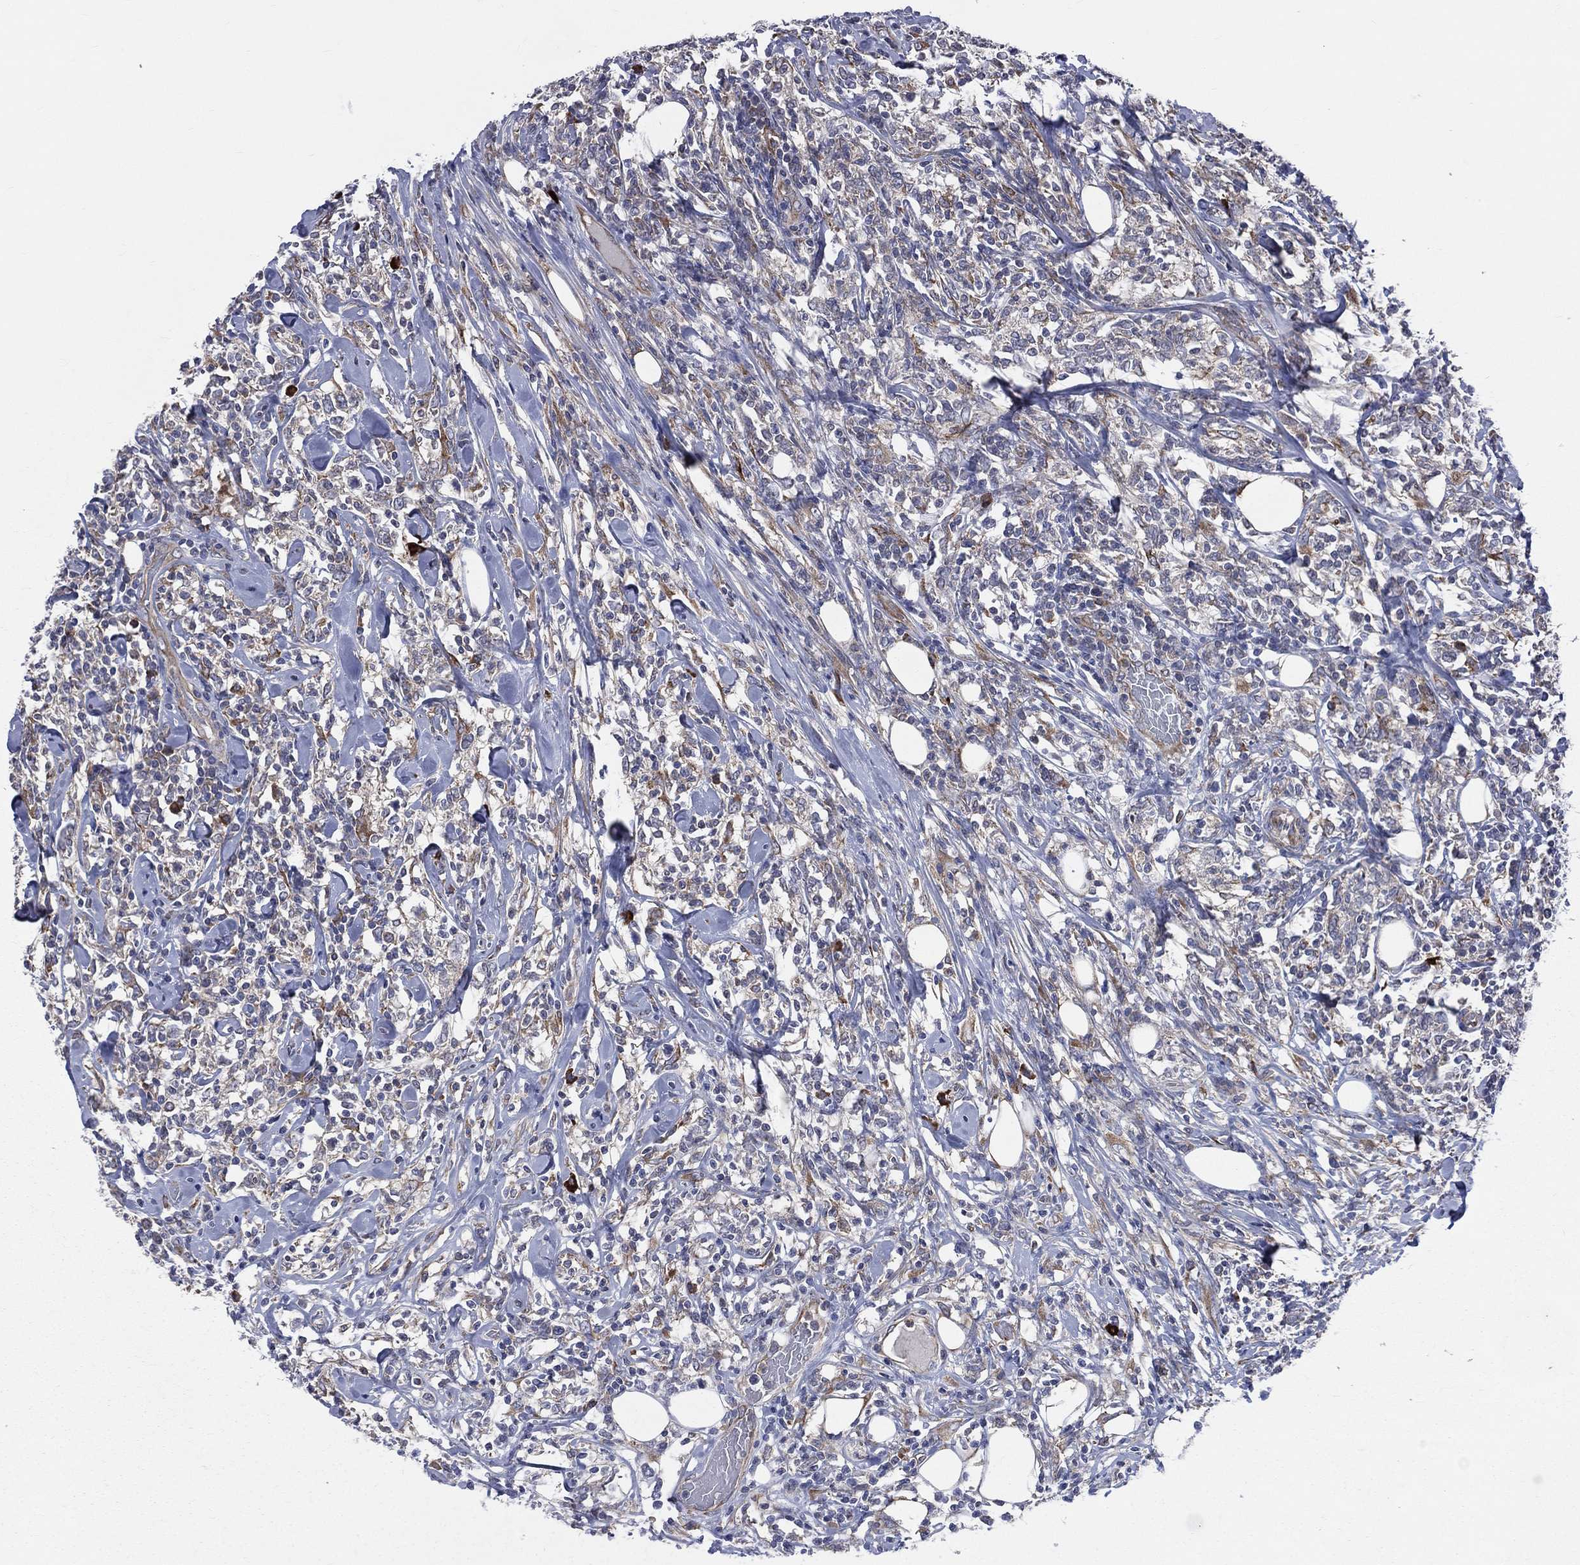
{"staining": {"intensity": "moderate", "quantity": "<25%", "location": "cytoplasmic/membranous"}, "tissue": "lymphoma", "cell_type": "Tumor cells", "image_type": "cancer", "snomed": [{"axis": "morphology", "description": "Malignant lymphoma, non-Hodgkin's type, High grade"}, {"axis": "topography", "description": "Lymph node"}], "caption": "Lymphoma stained with a protein marker displays moderate staining in tumor cells.", "gene": "CCDC159", "patient": {"sex": "female", "age": 84}}